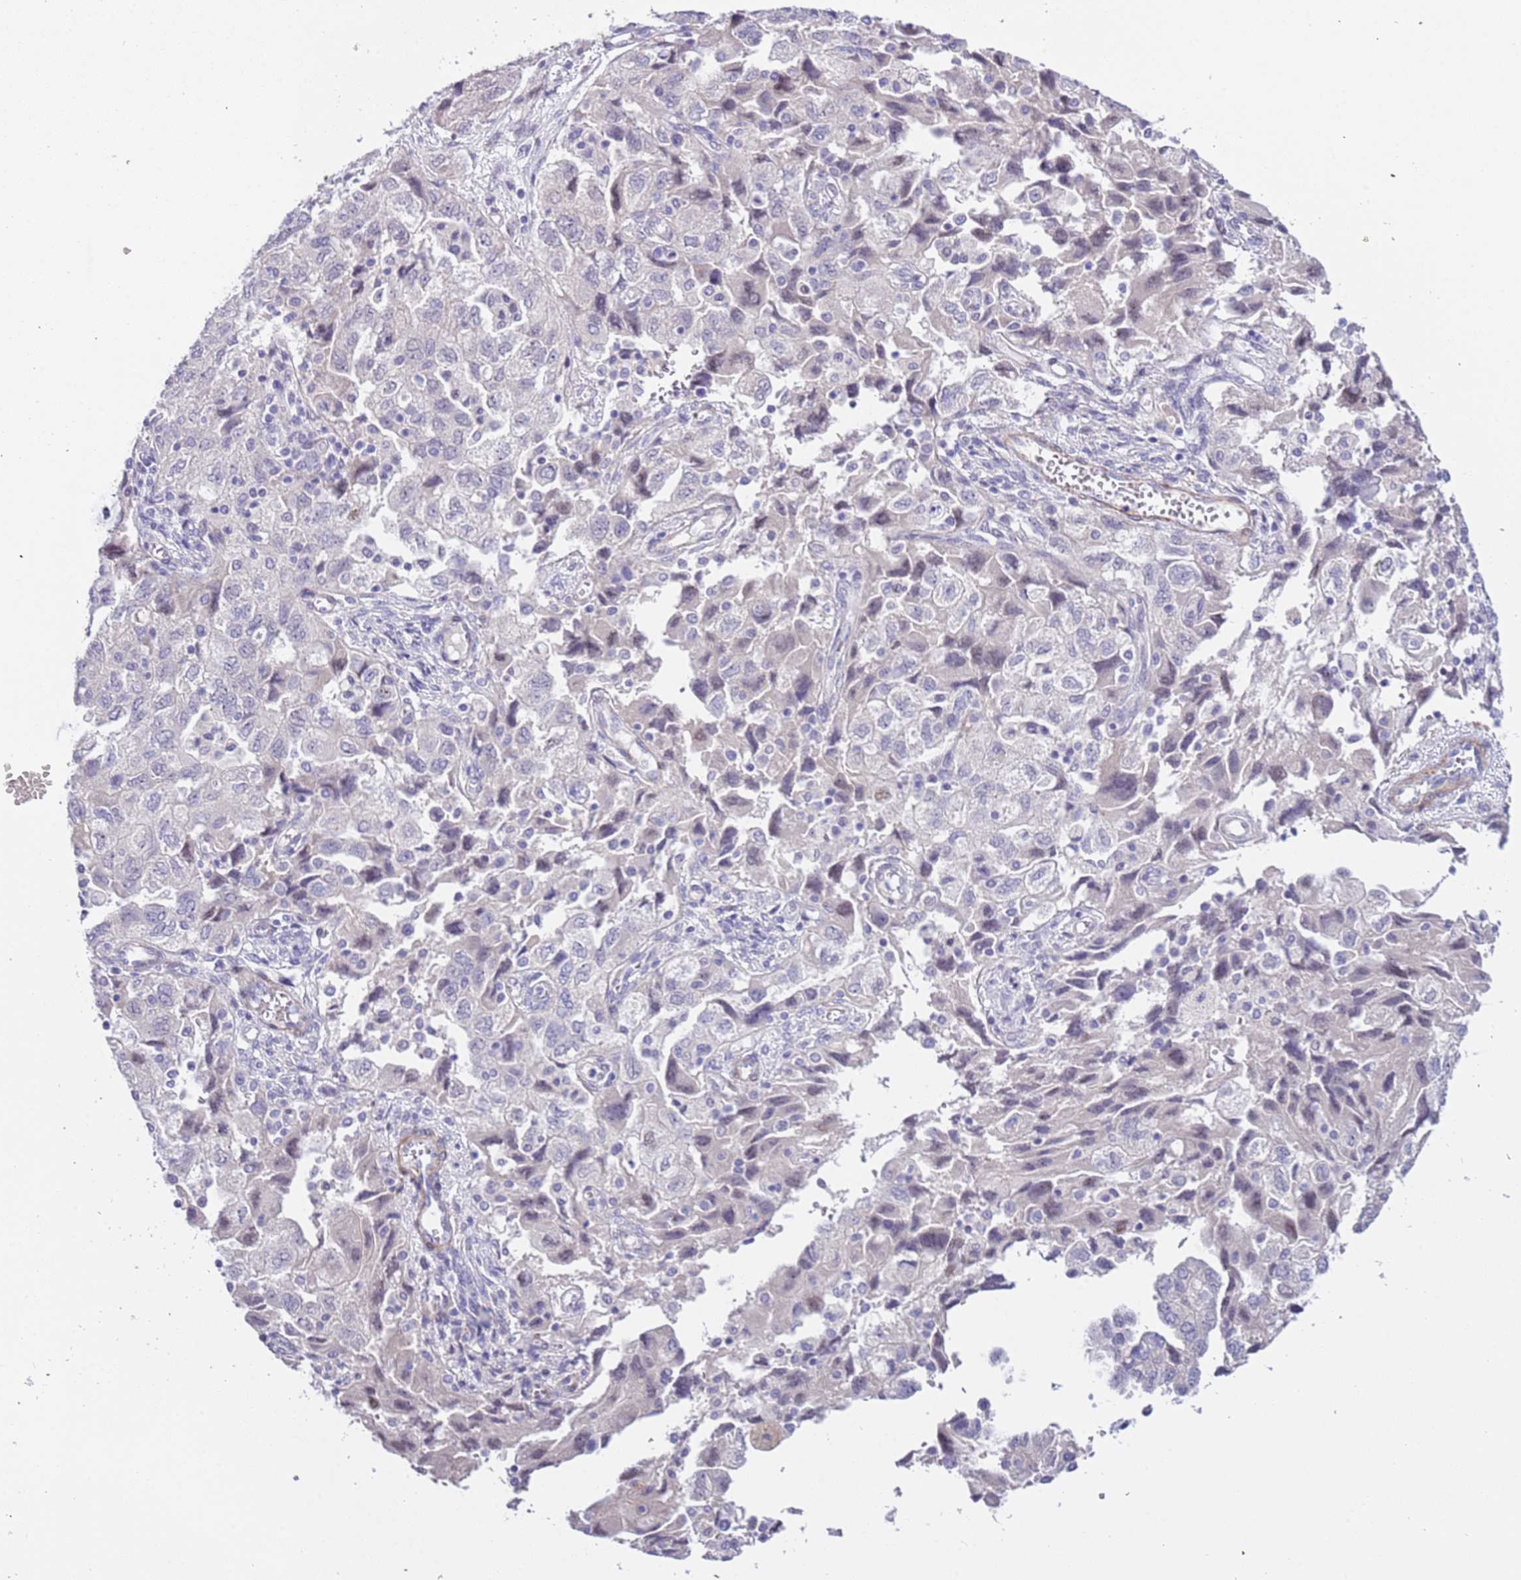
{"staining": {"intensity": "weak", "quantity": "<25%", "location": "nuclear"}, "tissue": "ovarian cancer", "cell_type": "Tumor cells", "image_type": "cancer", "snomed": [{"axis": "morphology", "description": "Carcinoma, NOS"}, {"axis": "morphology", "description": "Cystadenocarcinoma, serous, NOS"}, {"axis": "topography", "description": "Ovary"}], "caption": "Immunohistochemistry of human carcinoma (ovarian) reveals no staining in tumor cells.", "gene": "PLEKHH1", "patient": {"sex": "female", "age": 69}}